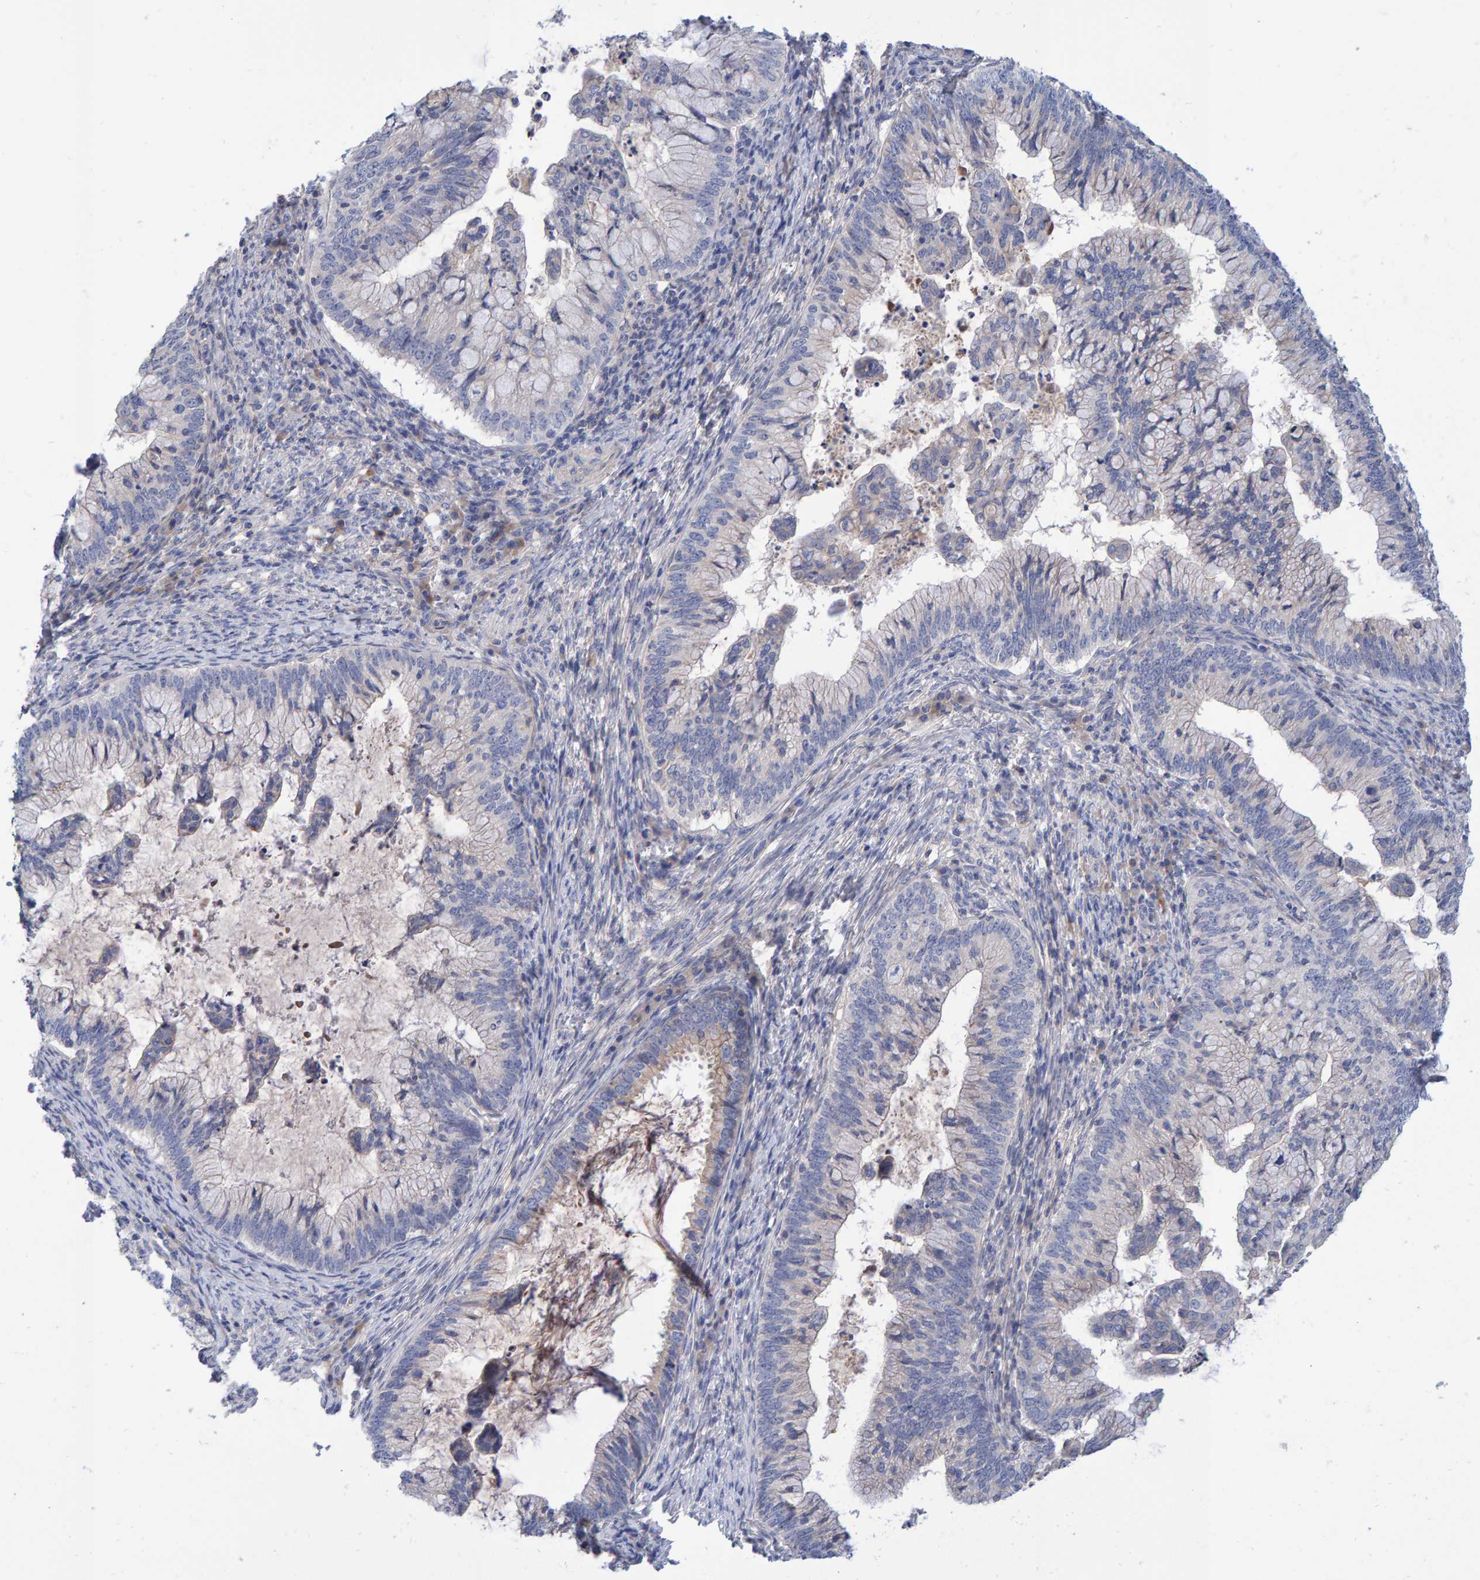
{"staining": {"intensity": "negative", "quantity": "none", "location": "none"}, "tissue": "cervical cancer", "cell_type": "Tumor cells", "image_type": "cancer", "snomed": [{"axis": "morphology", "description": "Adenocarcinoma, NOS"}, {"axis": "topography", "description": "Cervix"}], "caption": "Human cervical adenocarcinoma stained for a protein using immunohistochemistry reveals no positivity in tumor cells.", "gene": "EFR3A", "patient": {"sex": "female", "age": 36}}